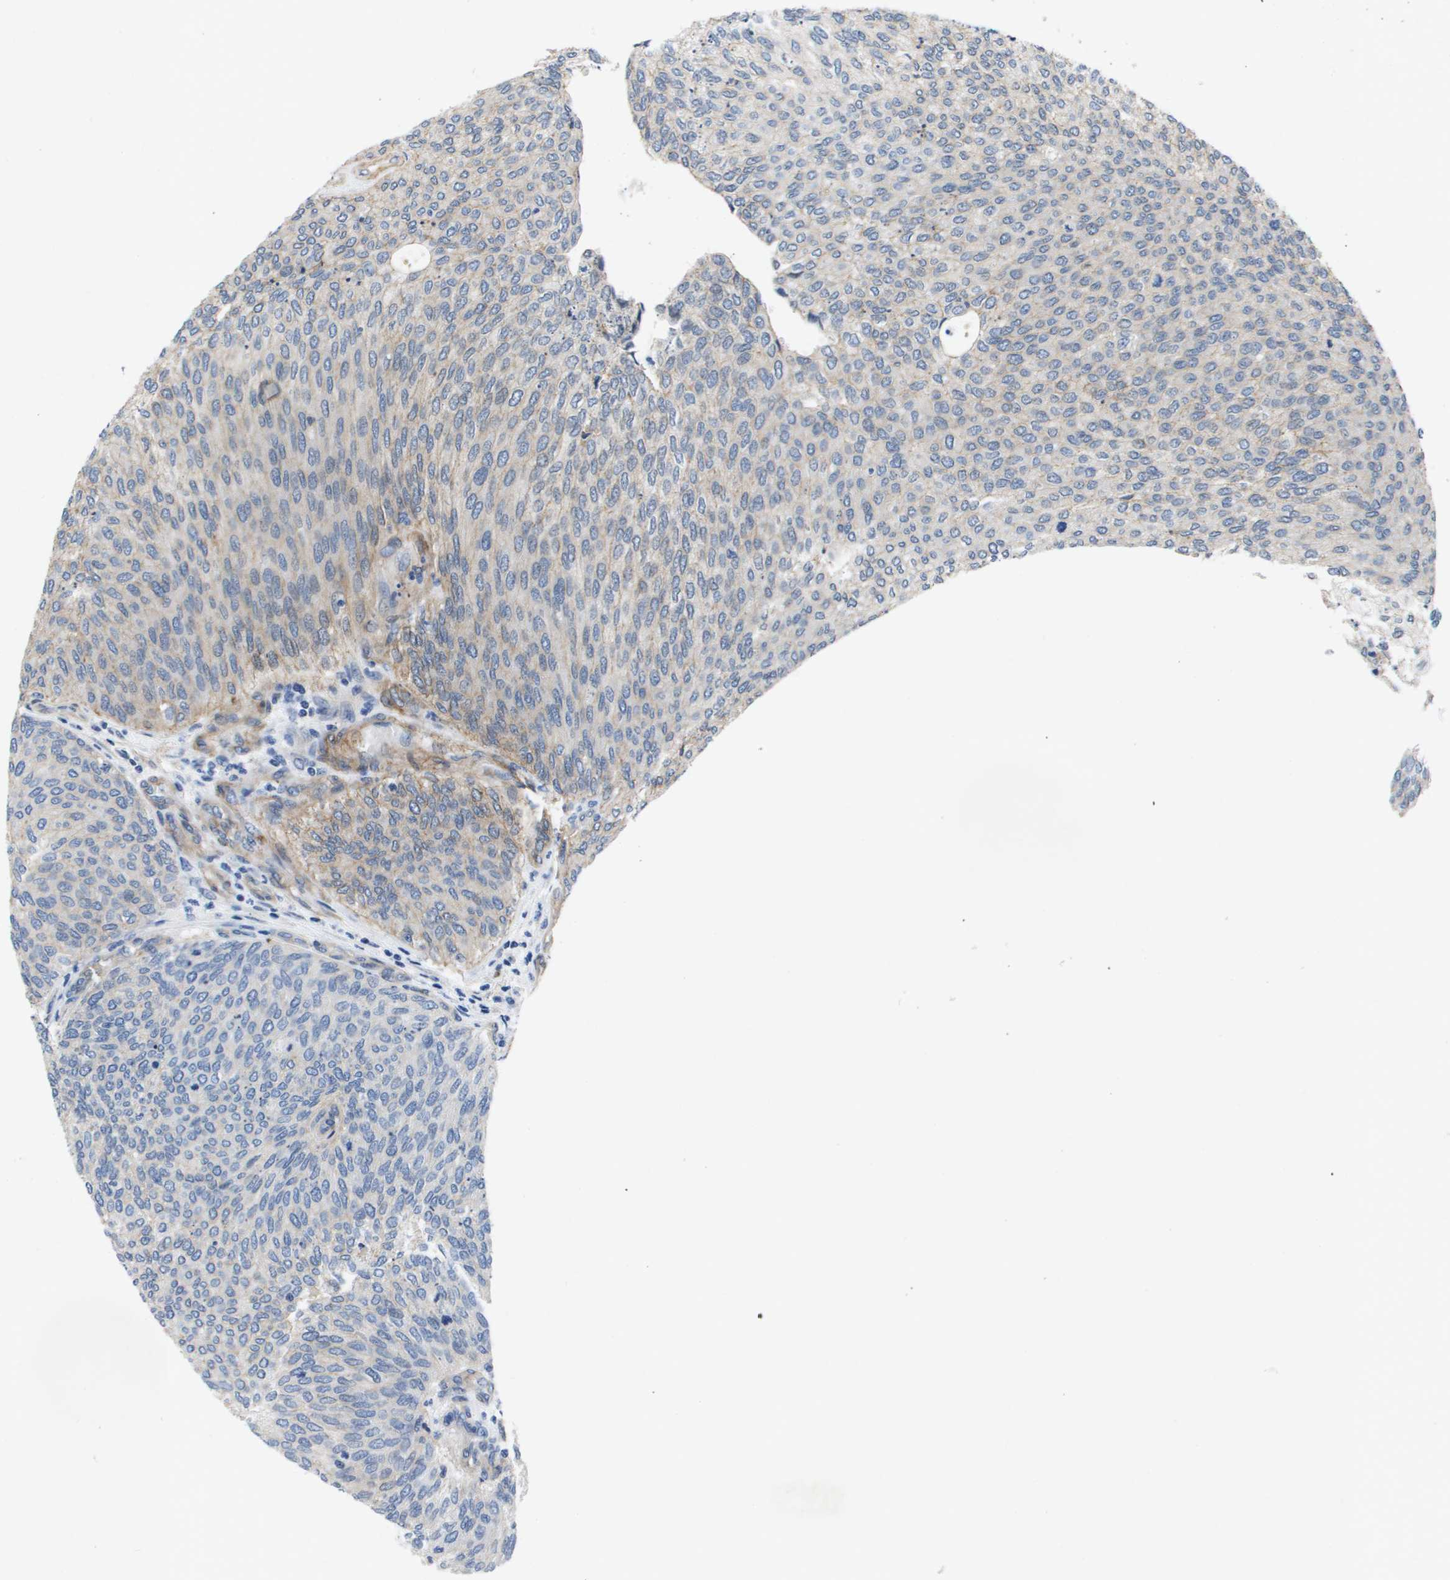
{"staining": {"intensity": "weak", "quantity": ">75%", "location": "cytoplasmic/membranous"}, "tissue": "urothelial cancer", "cell_type": "Tumor cells", "image_type": "cancer", "snomed": [{"axis": "morphology", "description": "Urothelial carcinoma, Low grade"}, {"axis": "topography", "description": "Urinary bladder"}], "caption": "Urothelial carcinoma (low-grade) stained with immunohistochemistry shows weak cytoplasmic/membranous staining in approximately >75% of tumor cells.", "gene": "LPP", "patient": {"sex": "female", "age": 79}}